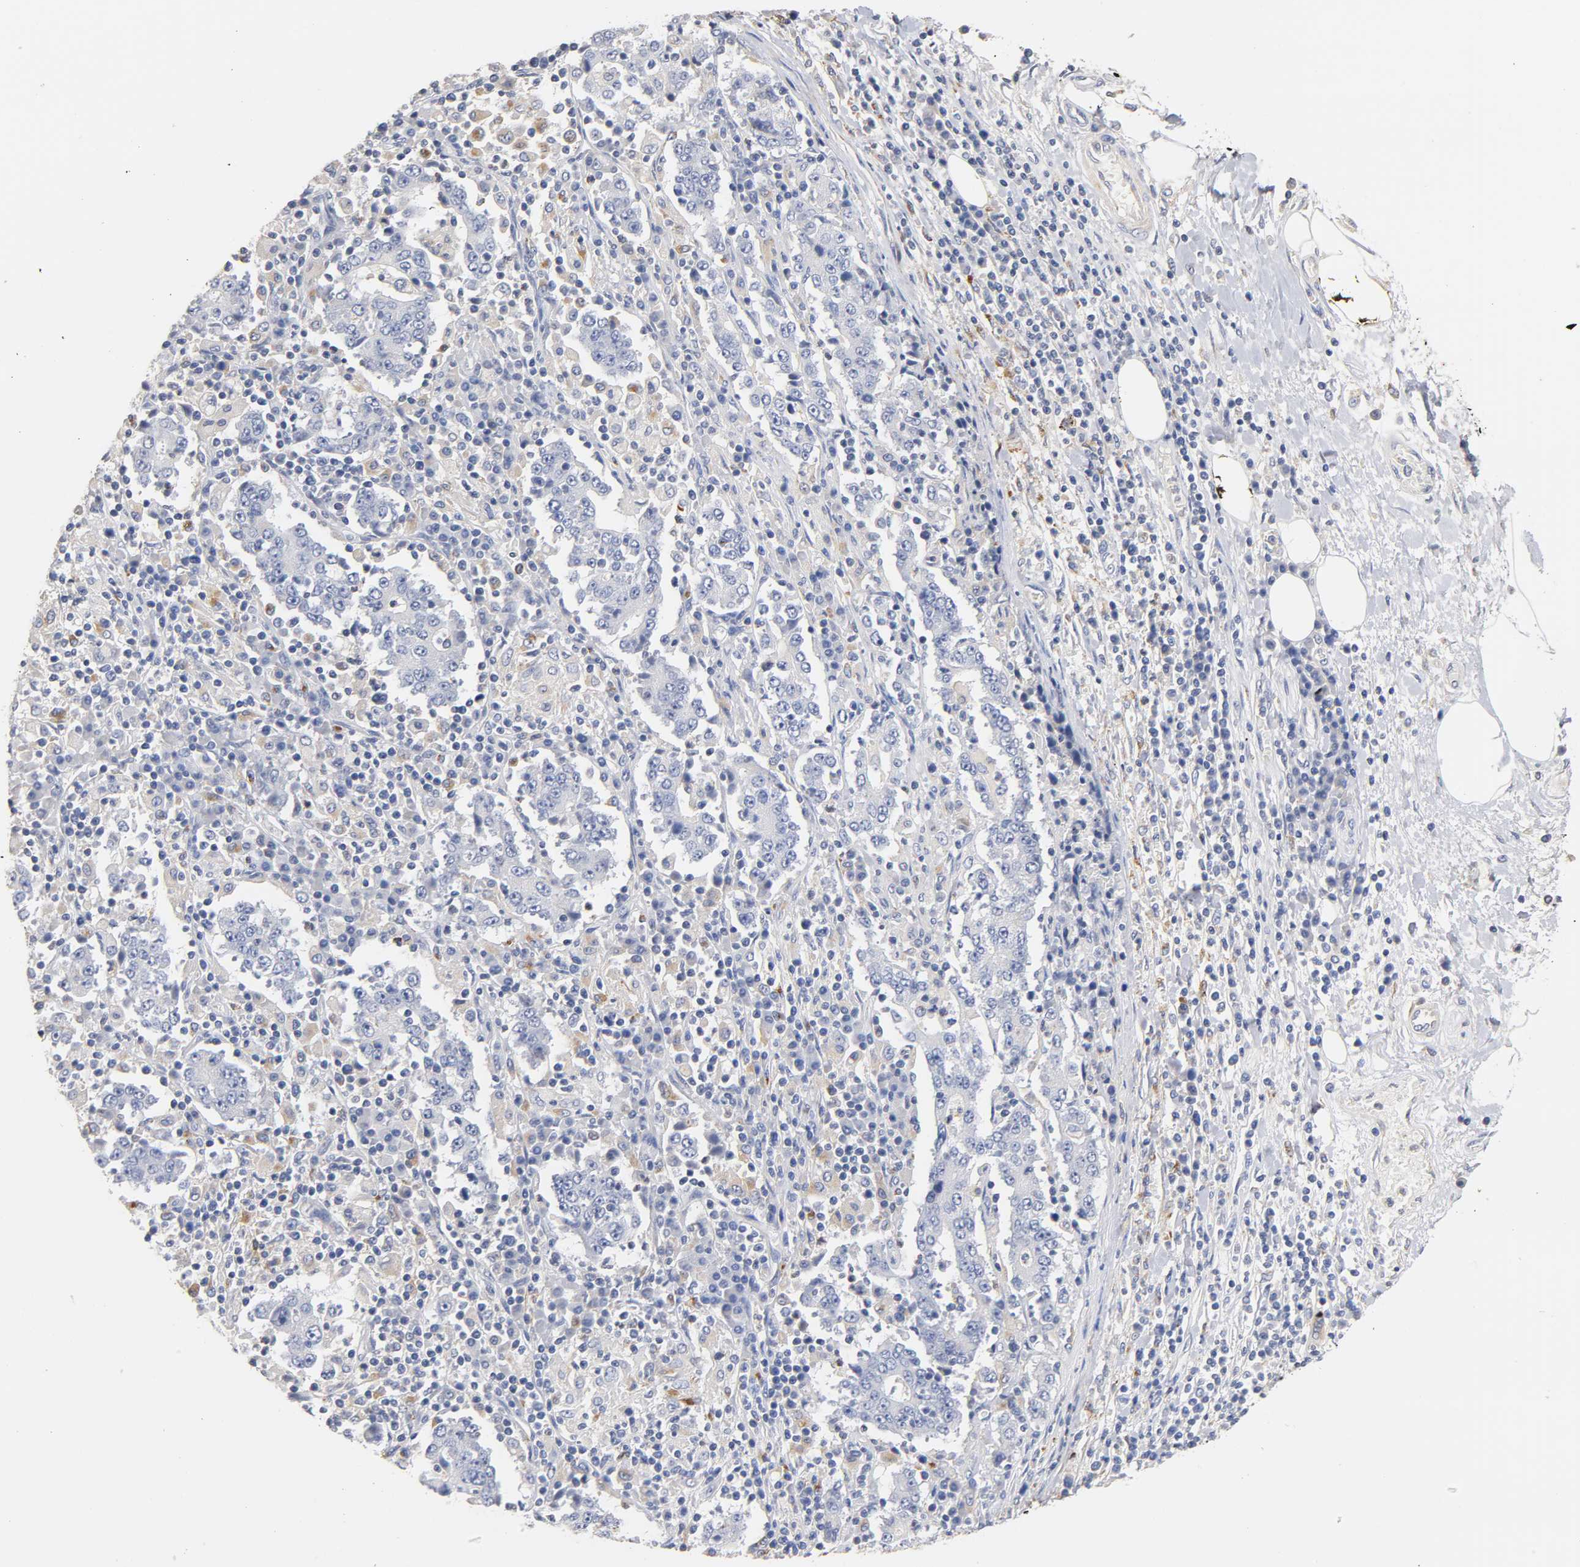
{"staining": {"intensity": "negative", "quantity": "none", "location": "none"}, "tissue": "stomach cancer", "cell_type": "Tumor cells", "image_type": "cancer", "snomed": [{"axis": "morphology", "description": "Normal tissue, NOS"}, {"axis": "morphology", "description": "Adenocarcinoma, NOS"}, {"axis": "topography", "description": "Stomach, upper"}, {"axis": "topography", "description": "Stomach"}], "caption": "Tumor cells are negative for brown protein staining in adenocarcinoma (stomach).", "gene": "SEMA5A", "patient": {"sex": "male", "age": 59}}